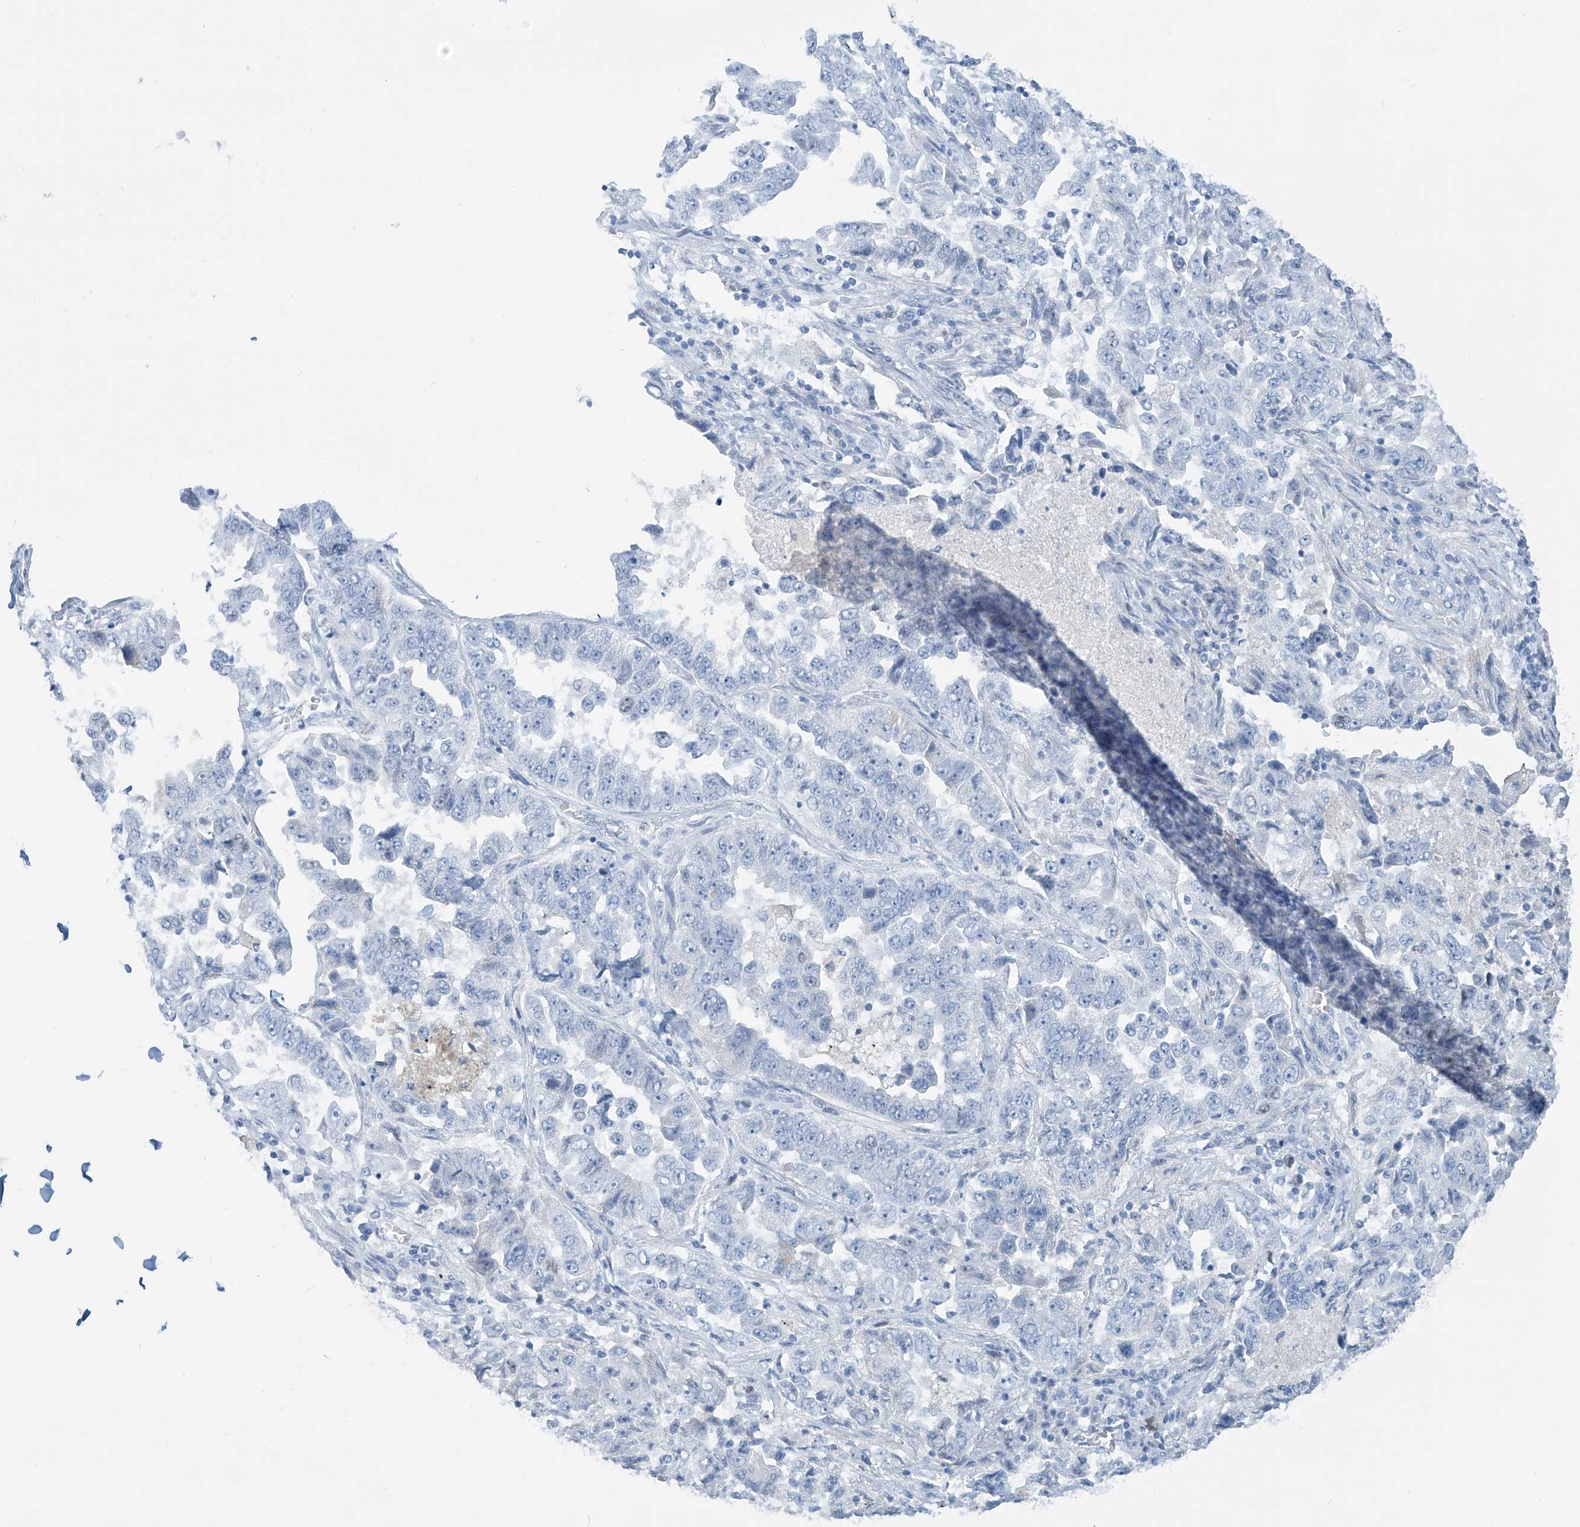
{"staining": {"intensity": "negative", "quantity": "none", "location": "none"}, "tissue": "lung cancer", "cell_type": "Tumor cells", "image_type": "cancer", "snomed": [{"axis": "morphology", "description": "Adenocarcinoma, NOS"}, {"axis": "topography", "description": "Lung"}], "caption": "This is an IHC micrograph of human lung cancer. There is no staining in tumor cells.", "gene": "SGO2", "patient": {"sex": "female", "age": 51}}